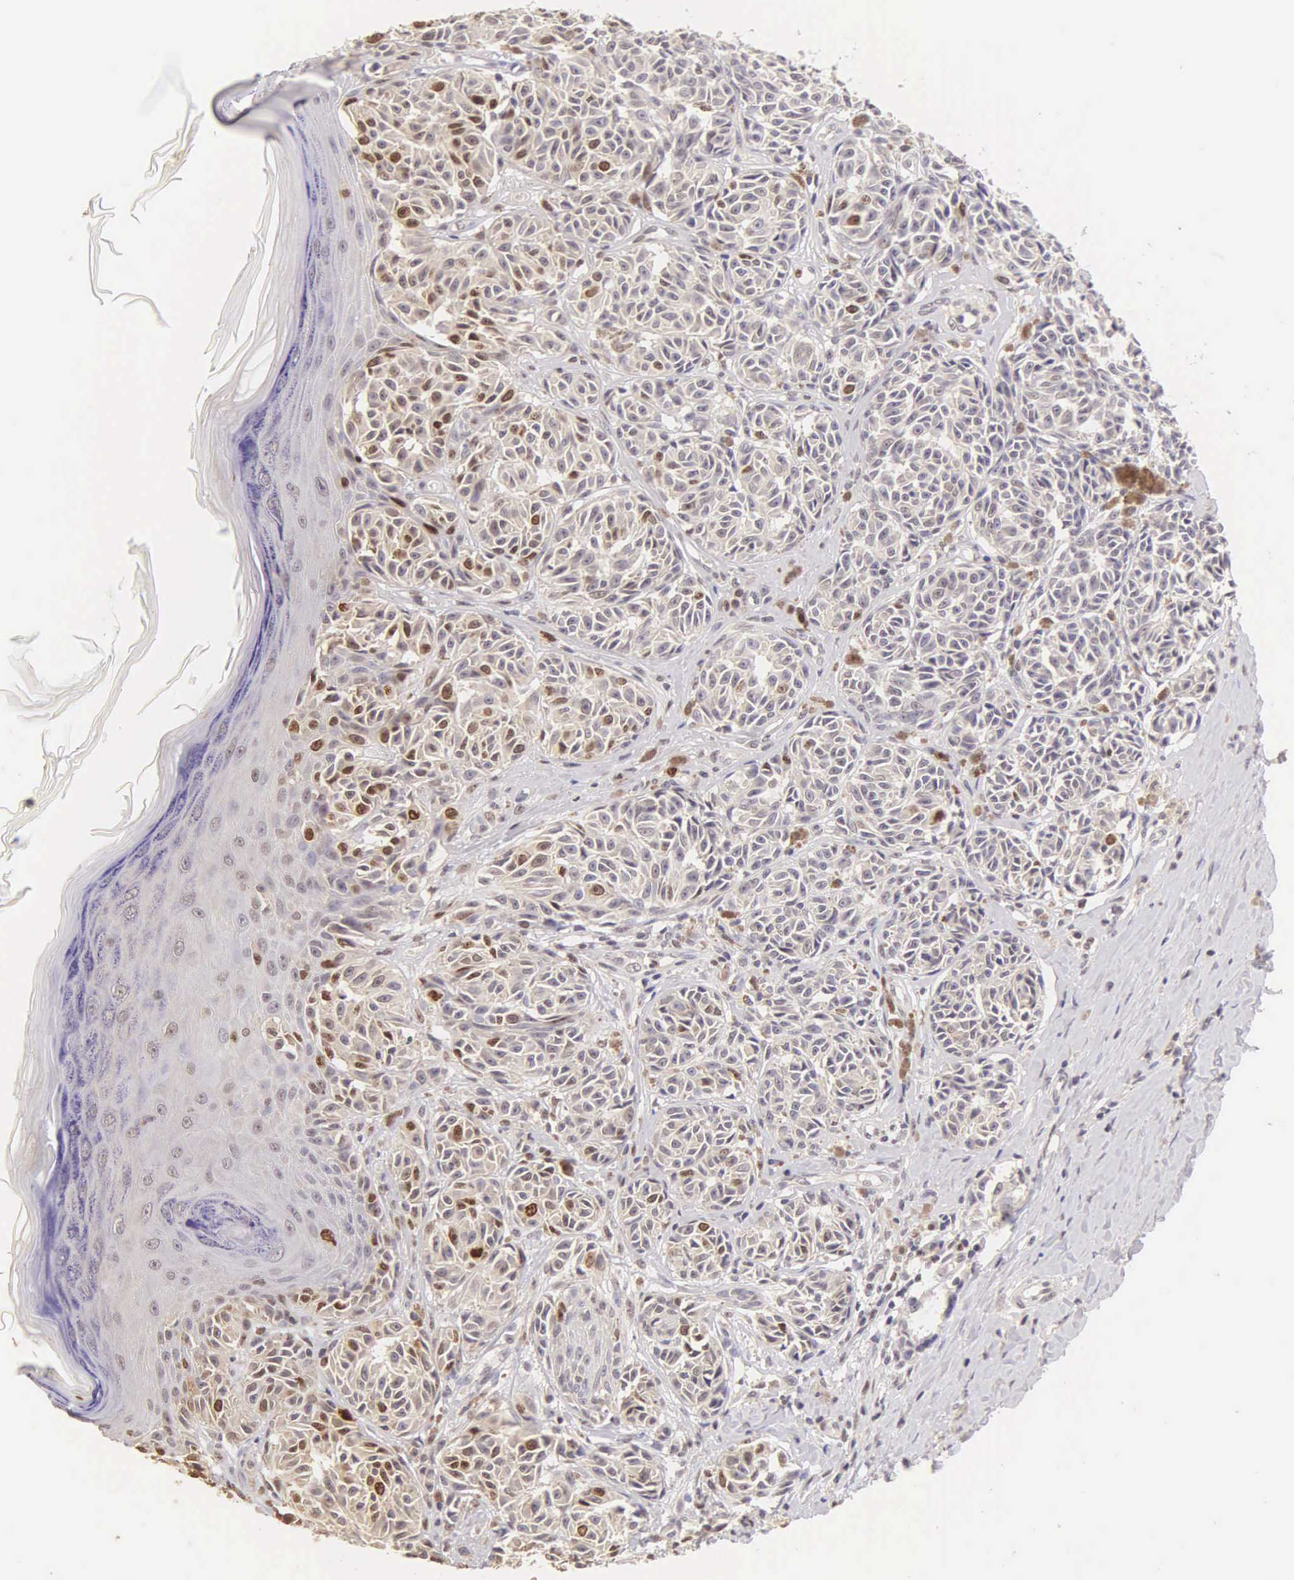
{"staining": {"intensity": "moderate", "quantity": "25%-75%", "location": "nuclear"}, "tissue": "melanoma", "cell_type": "Tumor cells", "image_type": "cancer", "snomed": [{"axis": "morphology", "description": "Malignant melanoma, NOS"}, {"axis": "topography", "description": "Skin"}], "caption": "IHC of malignant melanoma shows medium levels of moderate nuclear positivity in about 25%-75% of tumor cells.", "gene": "MKI67", "patient": {"sex": "male", "age": 49}}